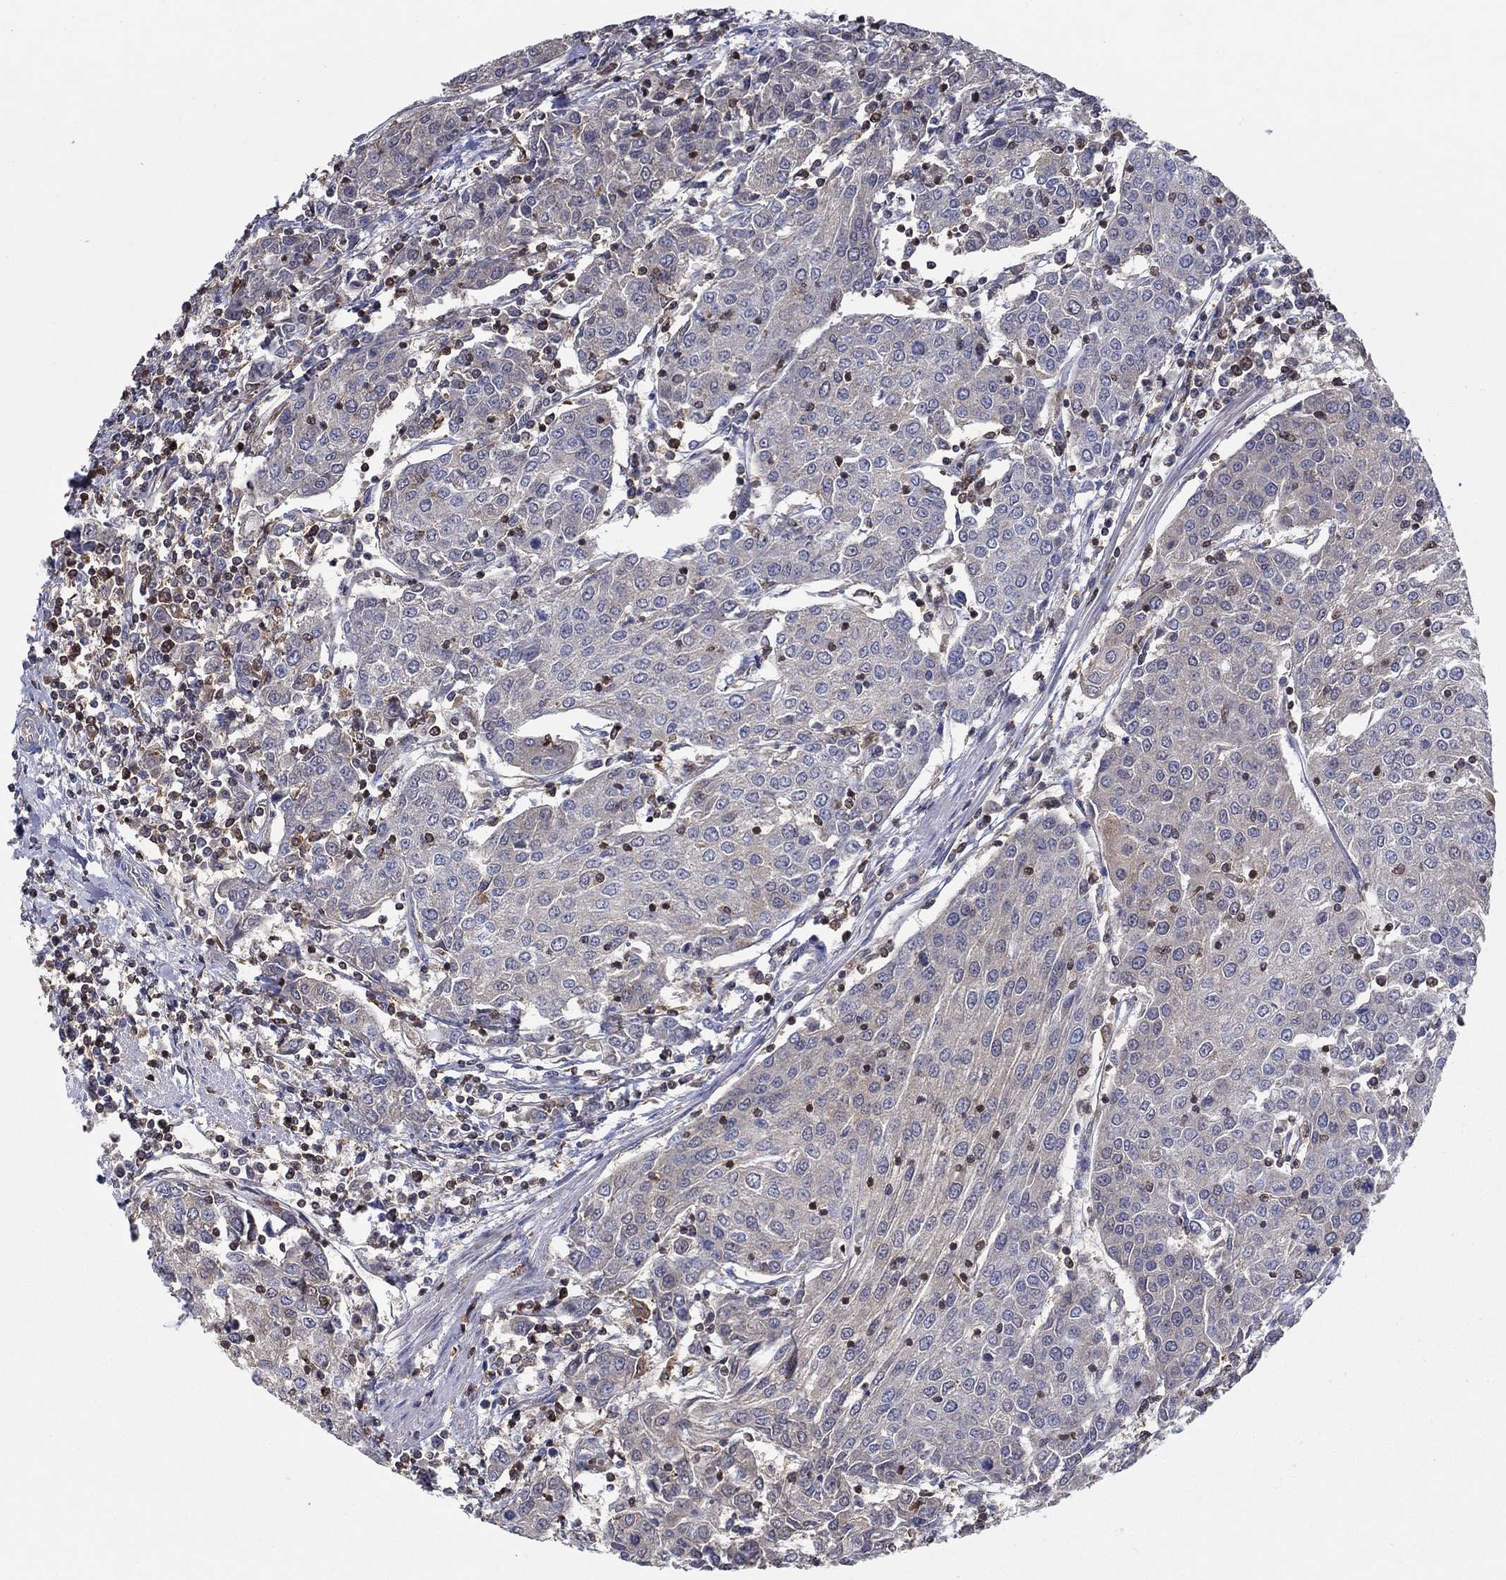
{"staining": {"intensity": "negative", "quantity": "none", "location": "none"}, "tissue": "urothelial cancer", "cell_type": "Tumor cells", "image_type": "cancer", "snomed": [{"axis": "morphology", "description": "Urothelial carcinoma, High grade"}, {"axis": "topography", "description": "Urinary bladder"}], "caption": "DAB immunohistochemical staining of human urothelial cancer displays no significant staining in tumor cells. (DAB immunohistochemistry visualized using brightfield microscopy, high magnification).", "gene": "AGFG2", "patient": {"sex": "female", "age": 85}}